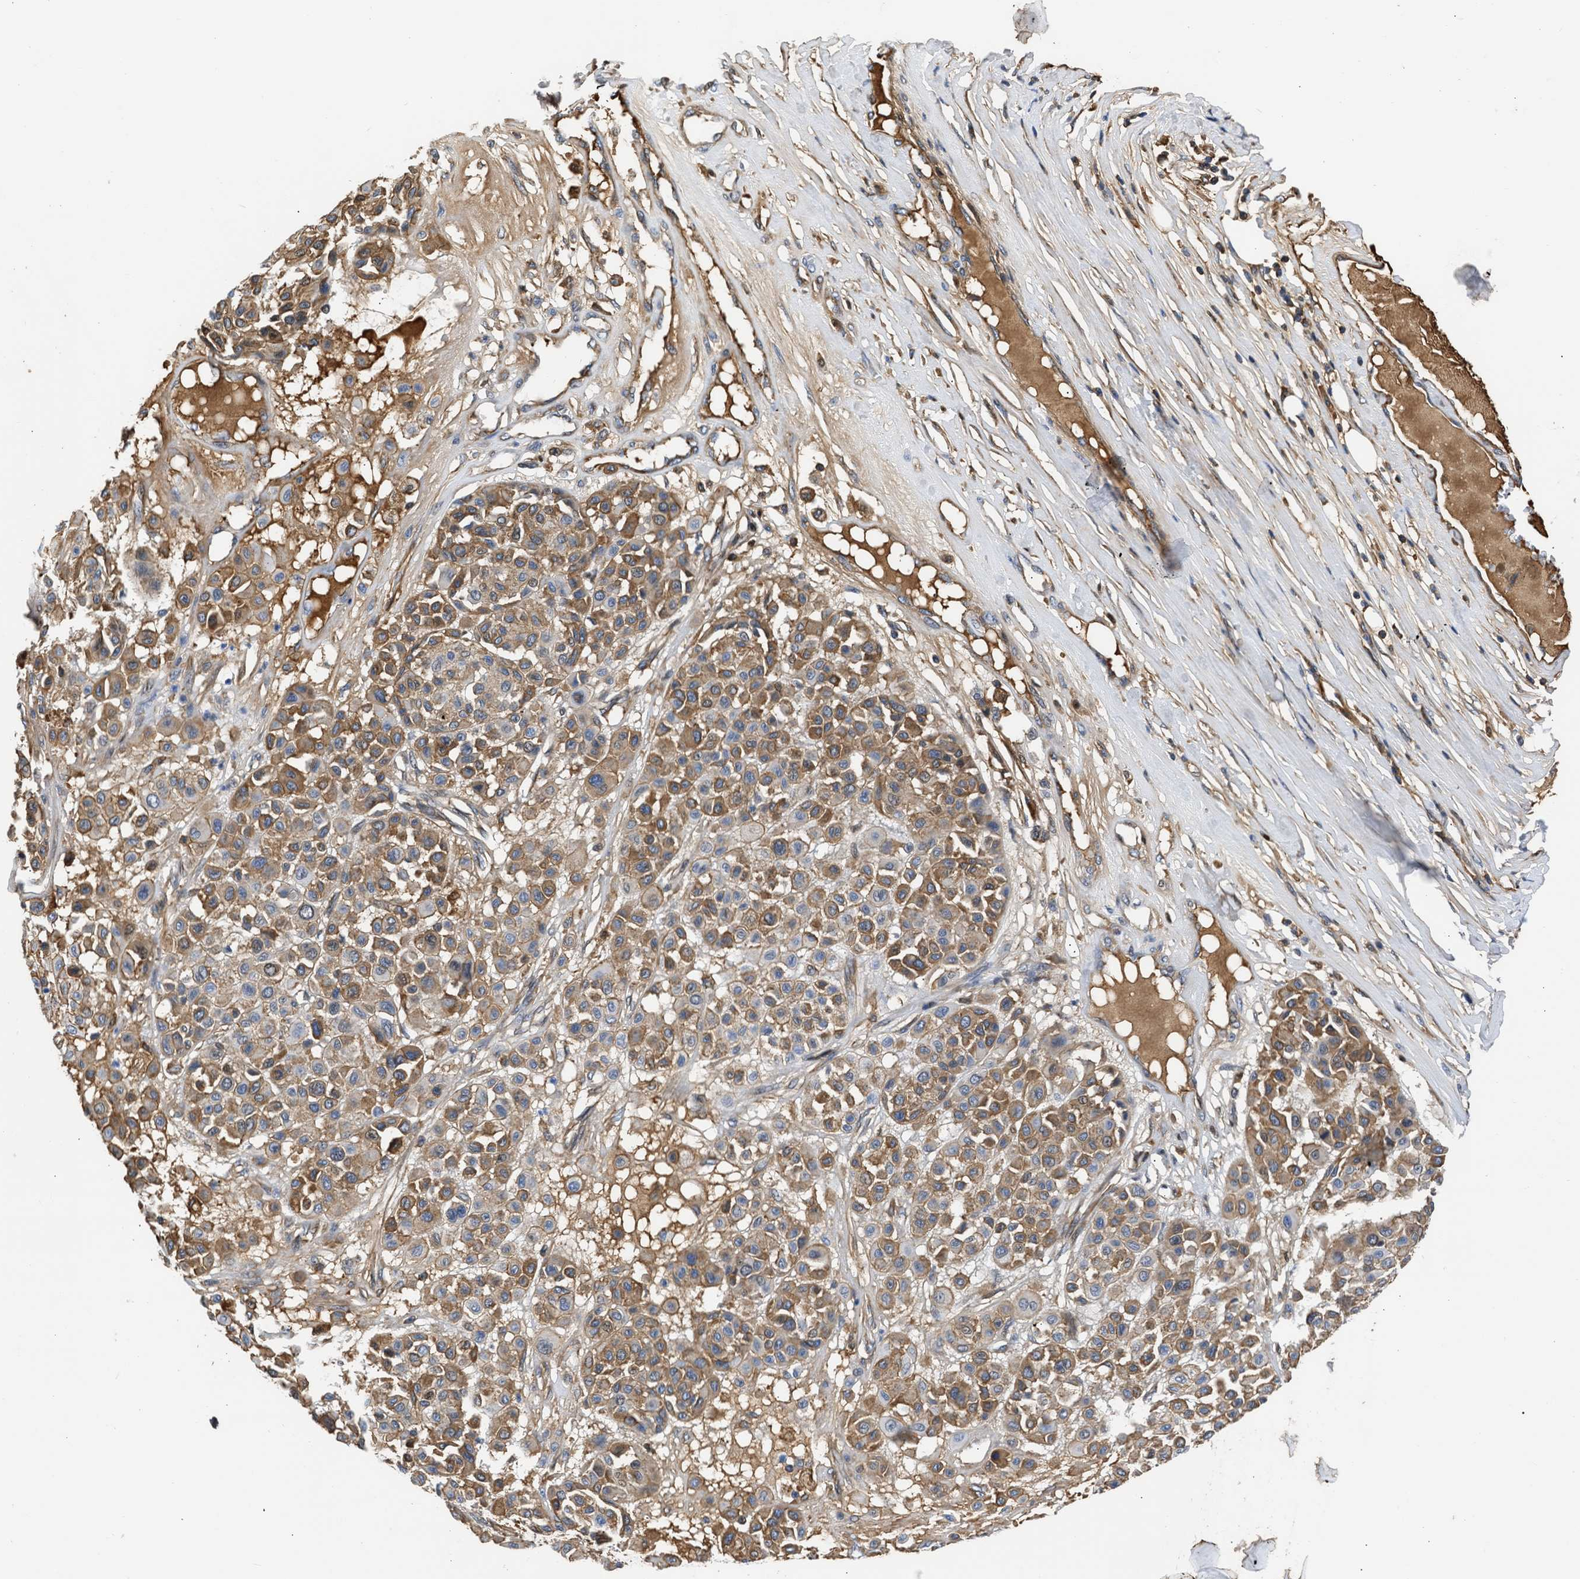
{"staining": {"intensity": "moderate", "quantity": ">75%", "location": "cytoplasmic/membranous"}, "tissue": "melanoma", "cell_type": "Tumor cells", "image_type": "cancer", "snomed": [{"axis": "morphology", "description": "Malignant melanoma, Metastatic site"}, {"axis": "topography", "description": "Soft tissue"}], "caption": "A brown stain highlights moderate cytoplasmic/membranous expression of a protein in human melanoma tumor cells. The protein of interest is shown in brown color, while the nuclei are stained blue.", "gene": "MAS1L", "patient": {"sex": "male", "age": 41}}